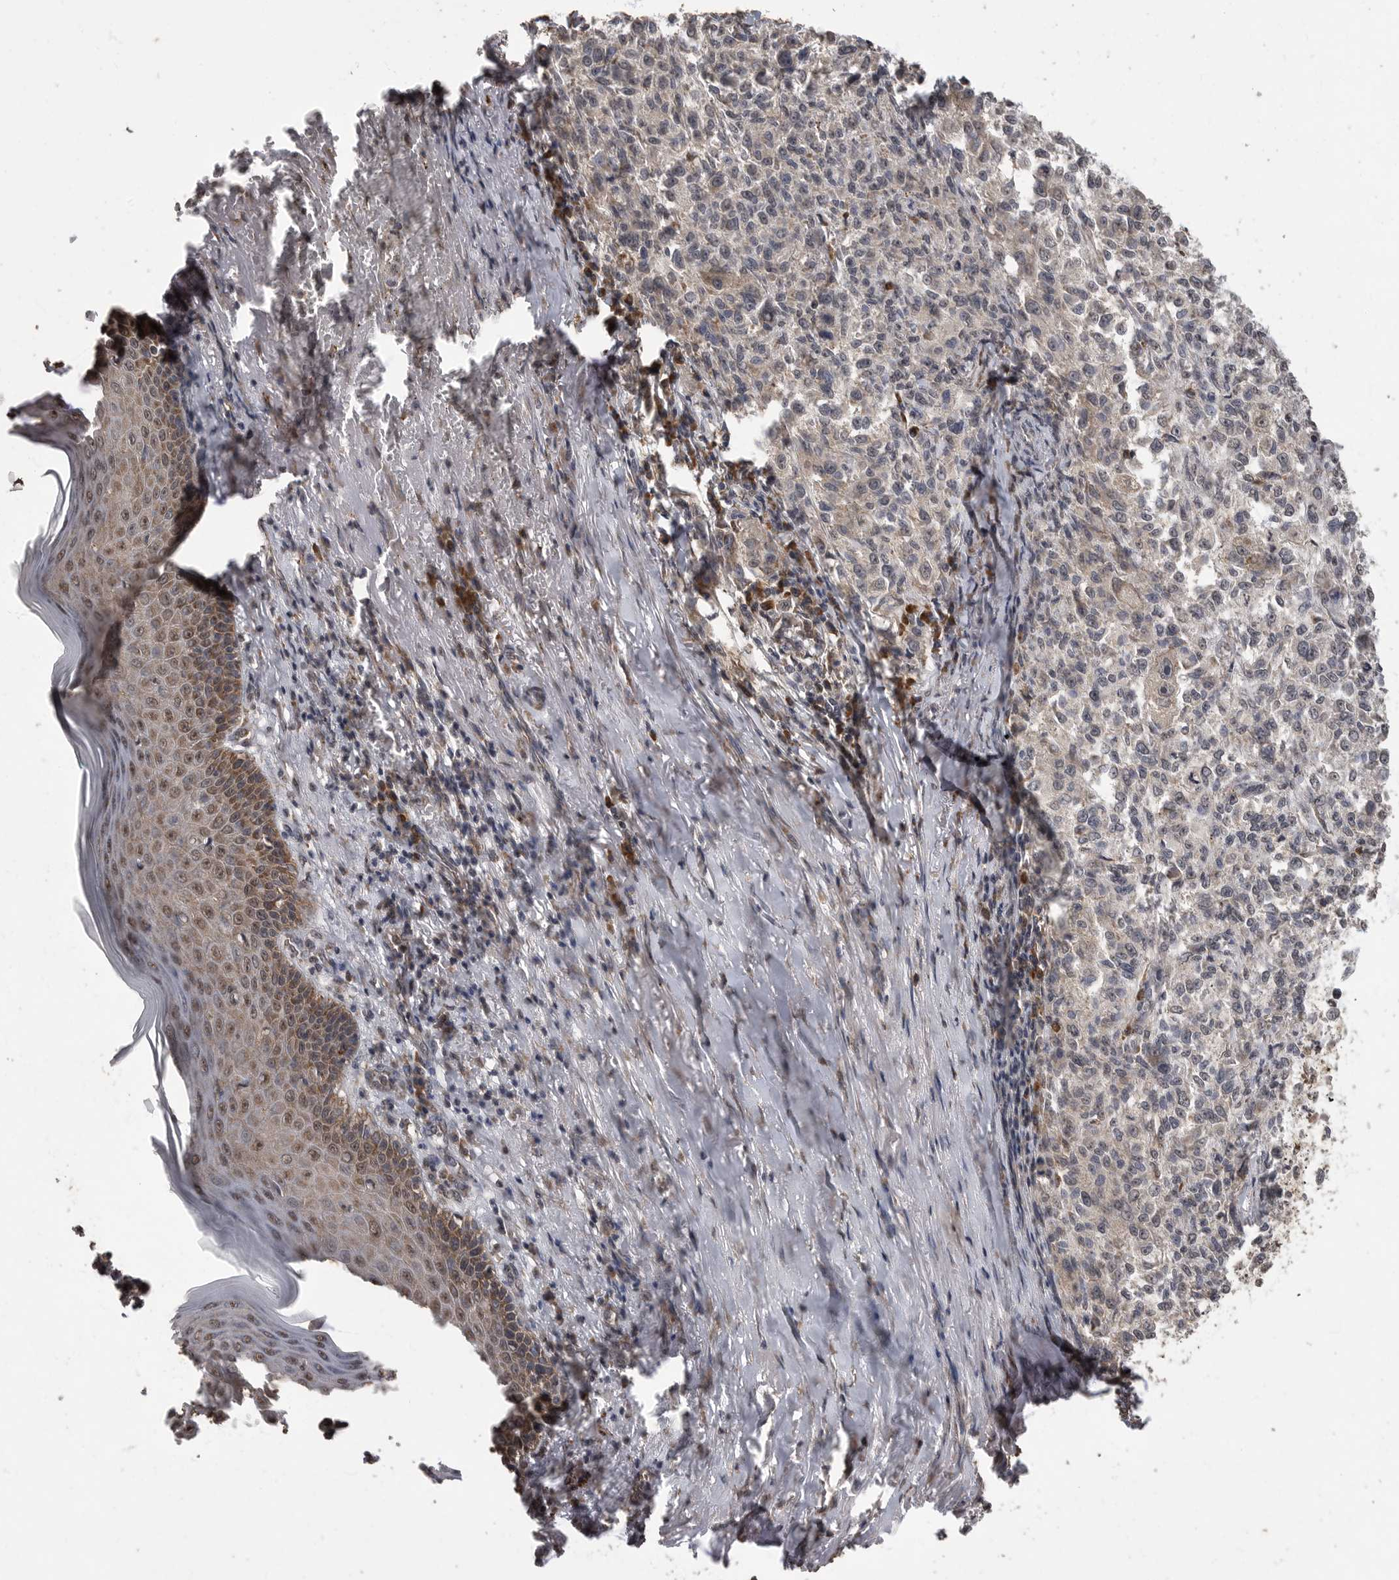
{"staining": {"intensity": "negative", "quantity": "none", "location": "none"}, "tissue": "melanoma", "cell_type": "Tumor cells", "image_type": "cancer", "snomed": [{"axis": "morphology", "description": "Necrosis, NOS"}, {"axis": "morphology", "description": "Malignant melanoma, NOS"}, {"axis": "topography", "description": "Skin"}], "caption": "Immunohistochemistry (IHC) photomicrograph of human malignant melanoma stained for a protein (brown), which displays no expression in tumor cells.", "gene": "MAFG", "patient": {"sex": "female", "age": 87}}